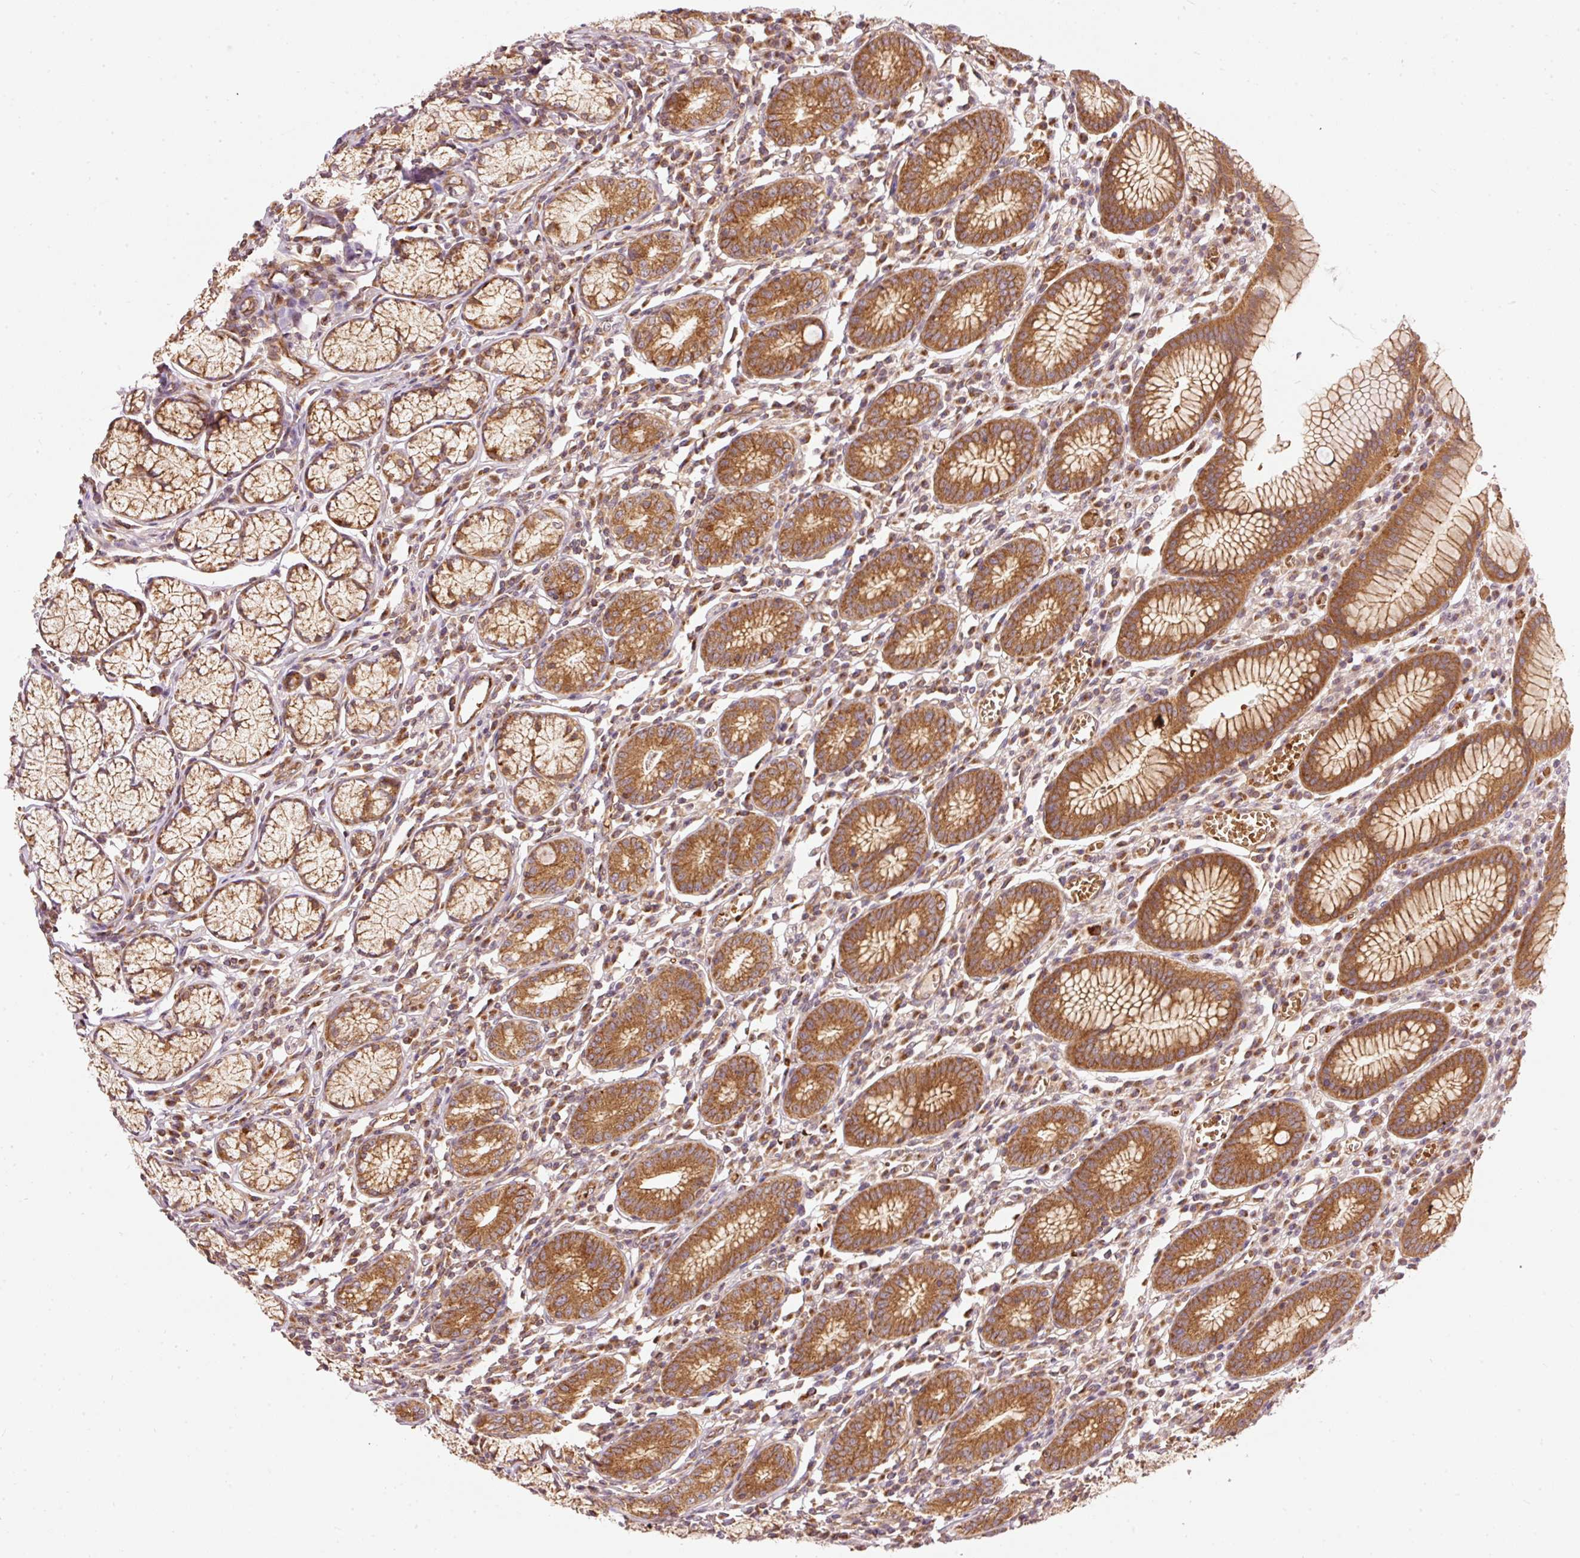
{"staining": {"intensity": "strong", "quantity": ">75%", "location": "cytoplasmic/membranous"}, "tissue": "stomach", "cell_type": "Glandular cells", "image_type": "normal", "snomed": [{"axis": "morphology", "description": "Normal tissue, NOS"}, {"axis": "topography", "description": "Stomach"}], "caption": "Immunohistochemical staining of unremarkable stomach exhibits >75% levels of strong cytoplasmic/membranous protein expression in approximately >75% of glandular cells.", "gene": "ADCY4", "patient": {"sex": "male", "age": 55}}